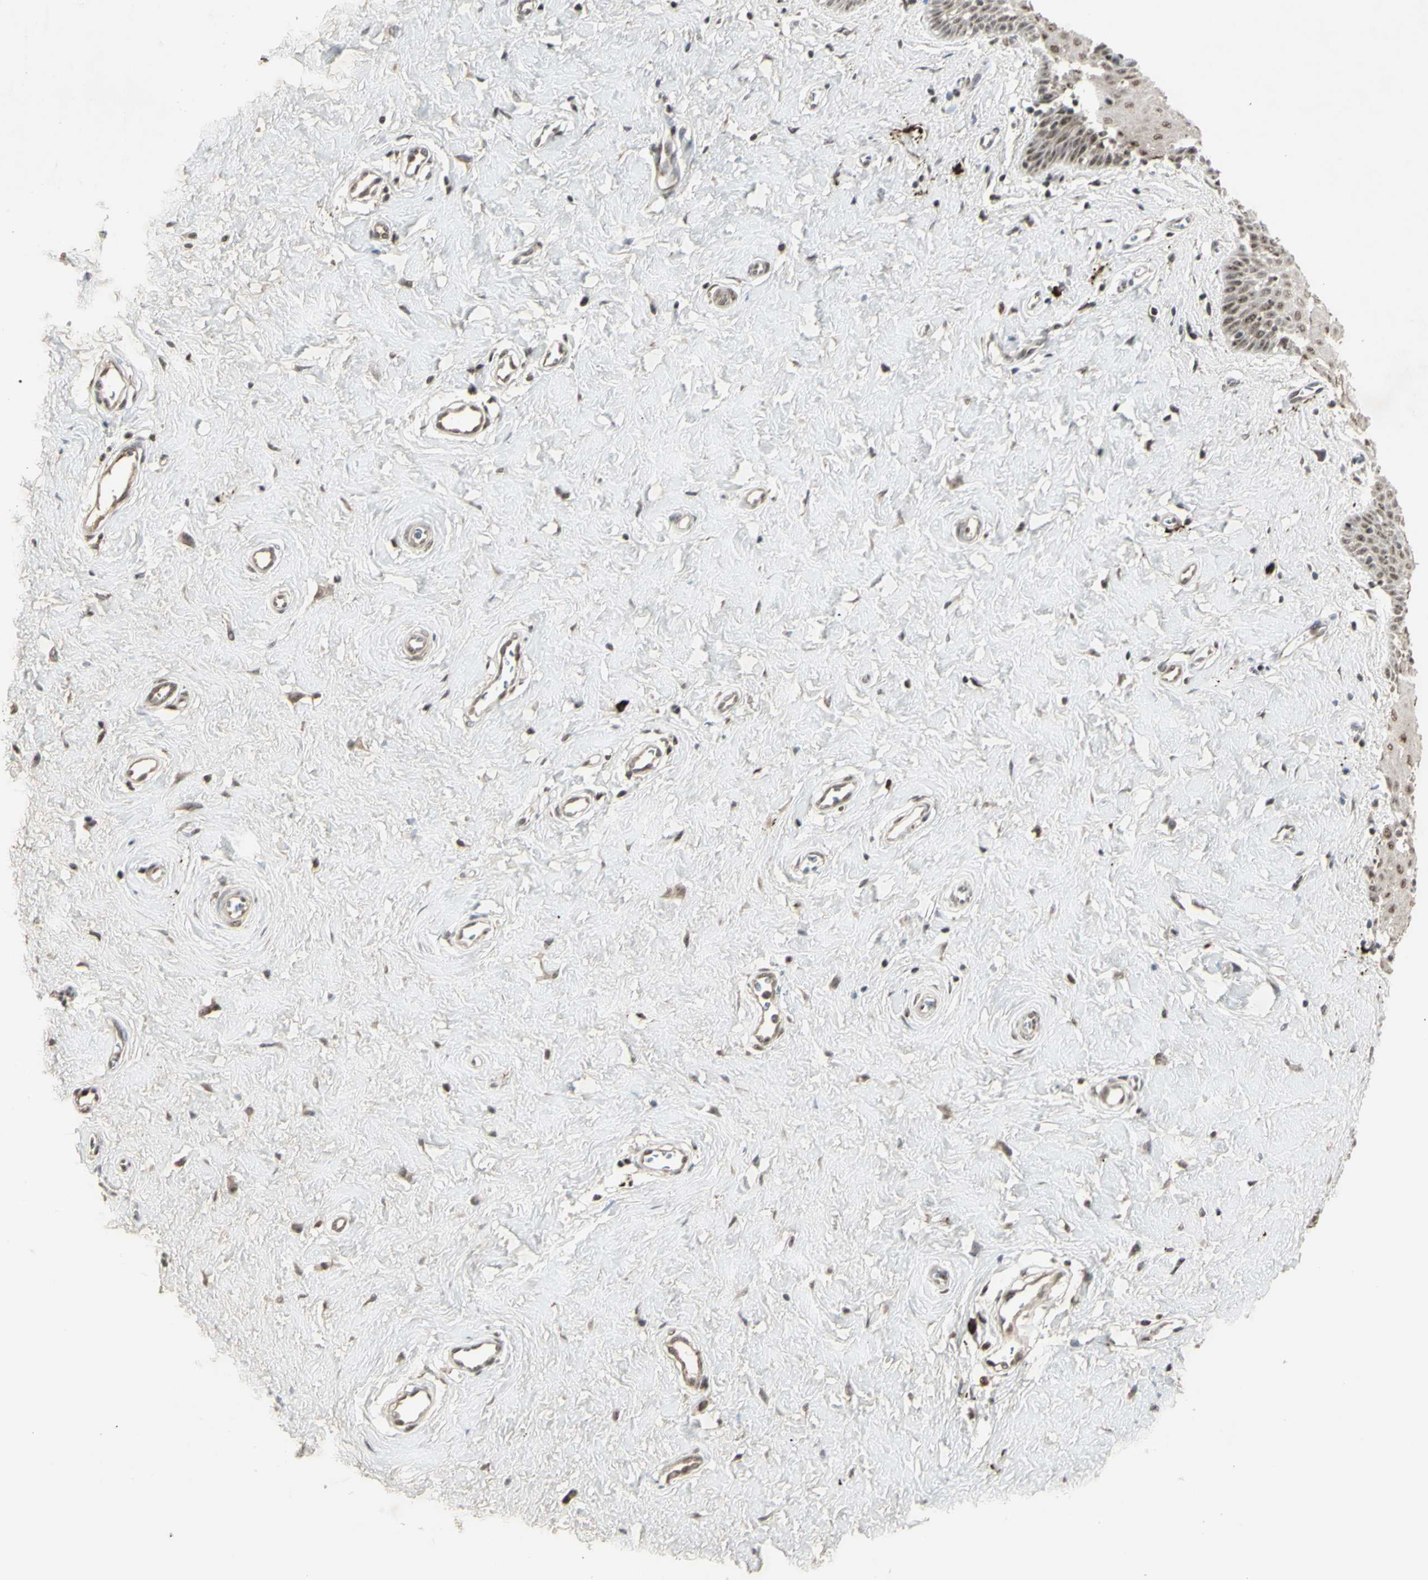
{"staining": {"intensity": "moderate", "quantity": ">75%", "location": "nuclear"}, "tissue": "cervix", "cell_type": "Glandular cells", "image_type": "normal", "snomed": [{"axis": "morphology", "description": "Normal tissue, NOS"}, {"axis": "topography", "description": "Cervix"}], "caption": "Protein analysis of normal cervix displays moderate nuclear staining in approximately >75% of glandular cells.", "gene": "CCNT1", "patient": {"sex": "female", "age": 55}}